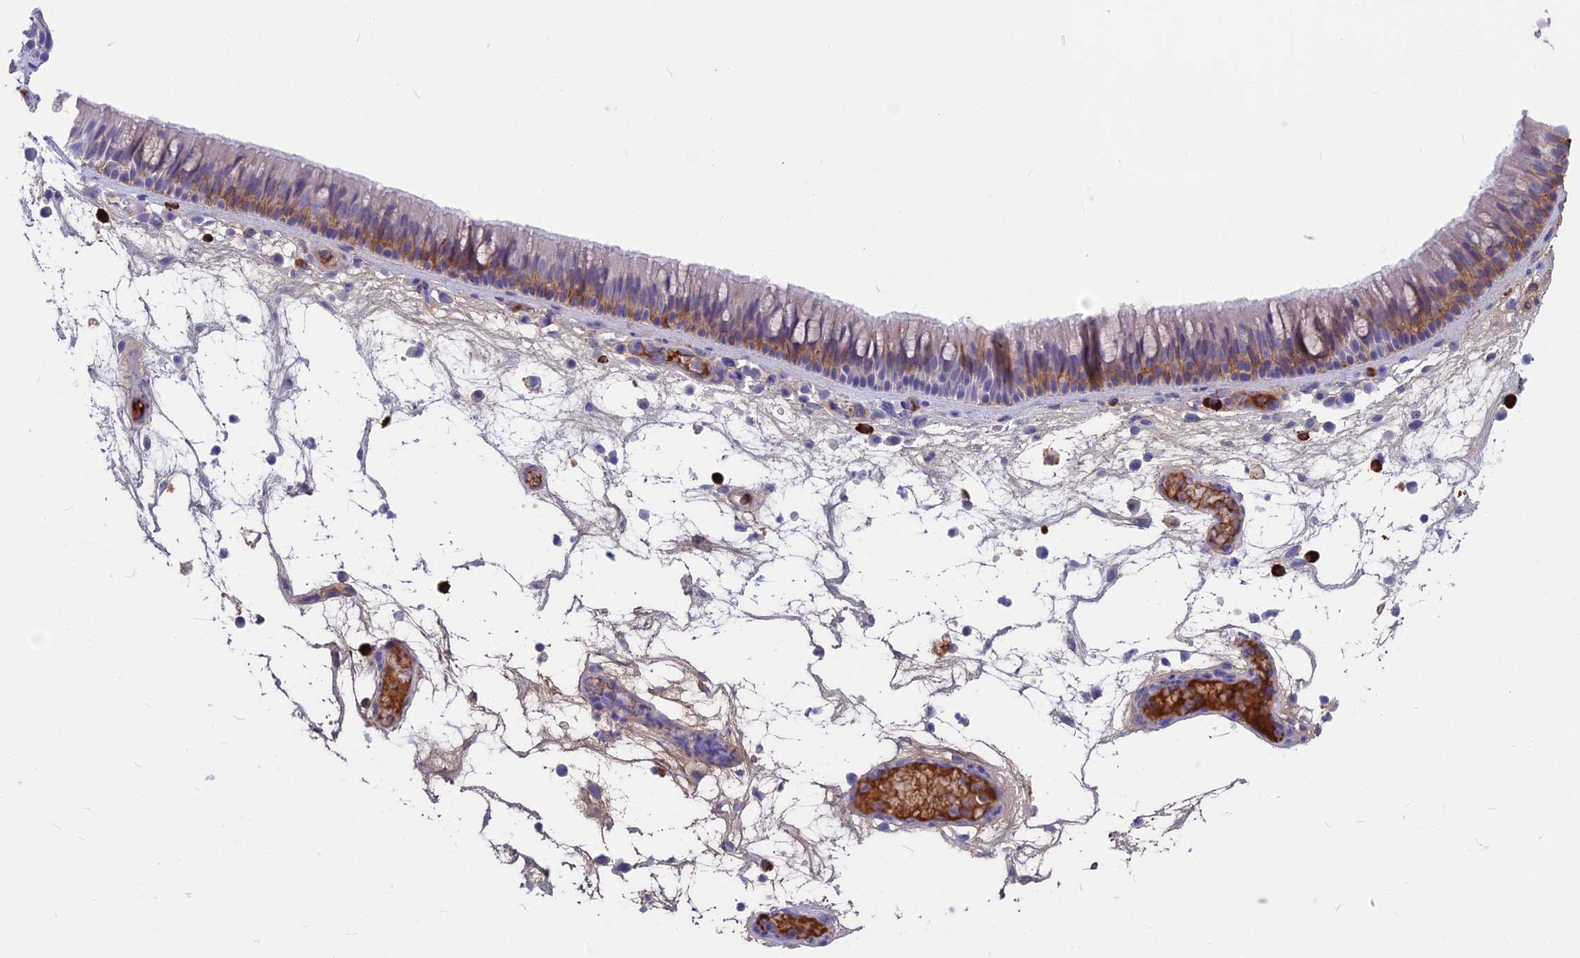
{"staining": {"intensity": "moderate", "quantity": "<25%", "location": "cytoplasmic/membranous"}, "tissue": "nasopharynx", "cell_type": "Respiratory epithelial cells", "image_type": "normal", "snomed": [{"axis": "morphology", "description": "Normal tissue, NOS"}, {"axis": "morphology", "description": "Inflammation, NOS"}, {"axis": "morphology", "description": "Malignant melanoma, Metastatic site"}, {"axis": "topography", "description": "Nasopharynx"}], "caption": "Protein expression analysis of unremarkable nasopharynx displays moderate cytoplasmic/membranous staining in about <25% of respiratory epithelial cells.", "gene": "SNAP91", "patient": {"sex": "male", "age": 70}}